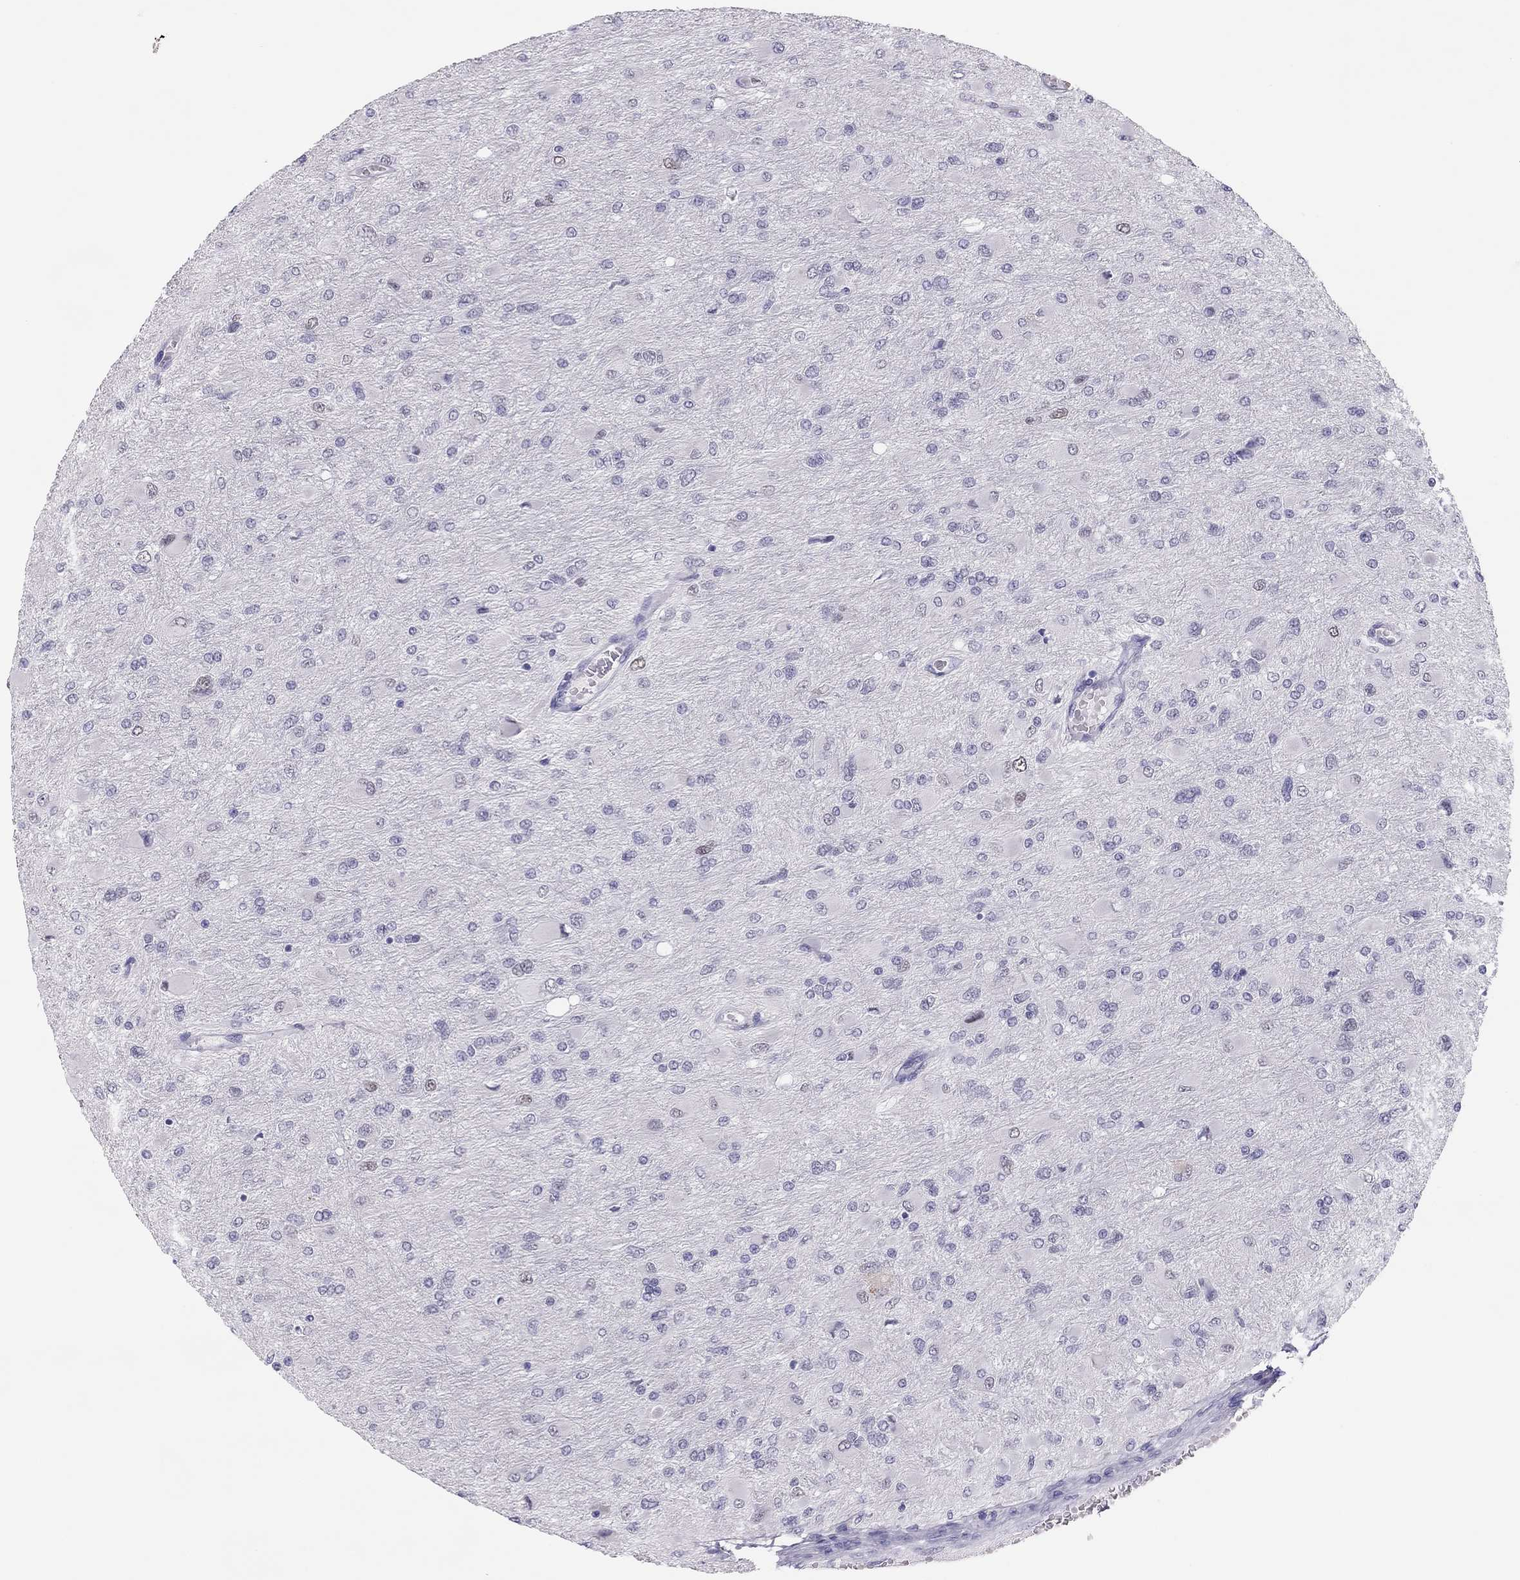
{"staining": {"intensity": "negative", "quantity": "none", "location": "none"}, "tissue": "glioma", "cell_type": "Tumor cells", "image_type": "cancer", "snomed": [{"axis": "morphology", "description": "Glioma, malignant, High grade"}, {"axis": "topography", "description": "Cerebral cortex"}], "caption": "Photomicrograph shows no significant protein positivity in tumor cells of malignant high-grade glioma.", "gene": "PHOX2A", "patient": {"sex": "female", "age": 36}}